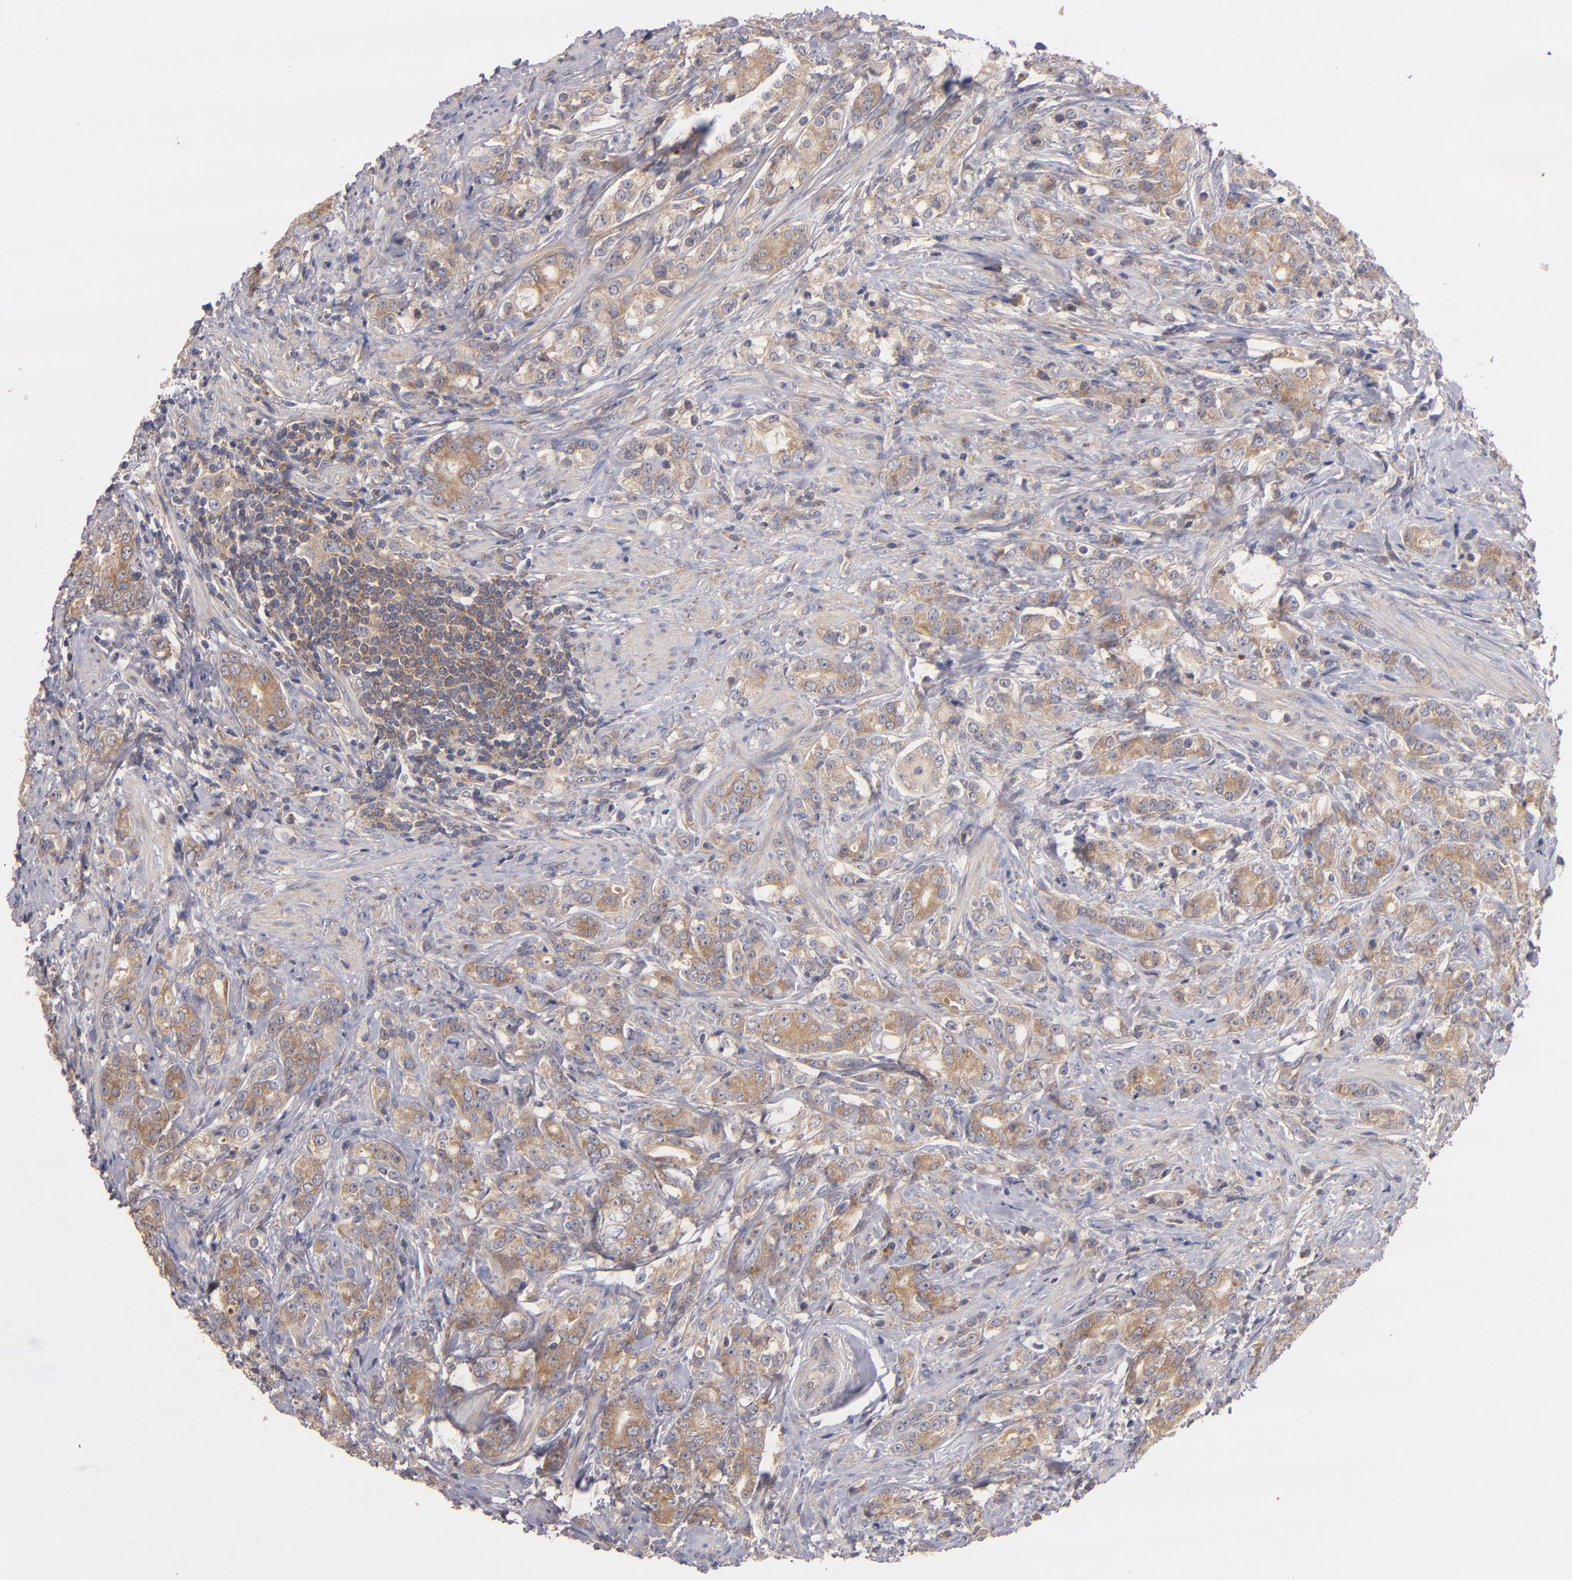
{"staining": {"intensity": "moderate", "quantity": ">75%", "location": "cytoplasmic/membranous"}, "tissue": "prostate cancer", "cell_type": "Tumor cells", "image_type": "cancer", "snomed": [{"axis": "morphology", "description": "Adenocarcinoma, Medium grade"}, {"axis": "topography", "description": "Prostate"}], "caption": "Tumor cells reveal medium levels of moderate cytoplasmic/membranous expression in about >75% of cells in human prostate medium-grade adenocarcinoma. The staining was performed using DAB to visualize the protein expression in brown, while the nuclei were stained in blue with hematoxylin (Magnification: 20x).", "gene": "UPF3B", "patient": {"sex": "male", "age": 59}}